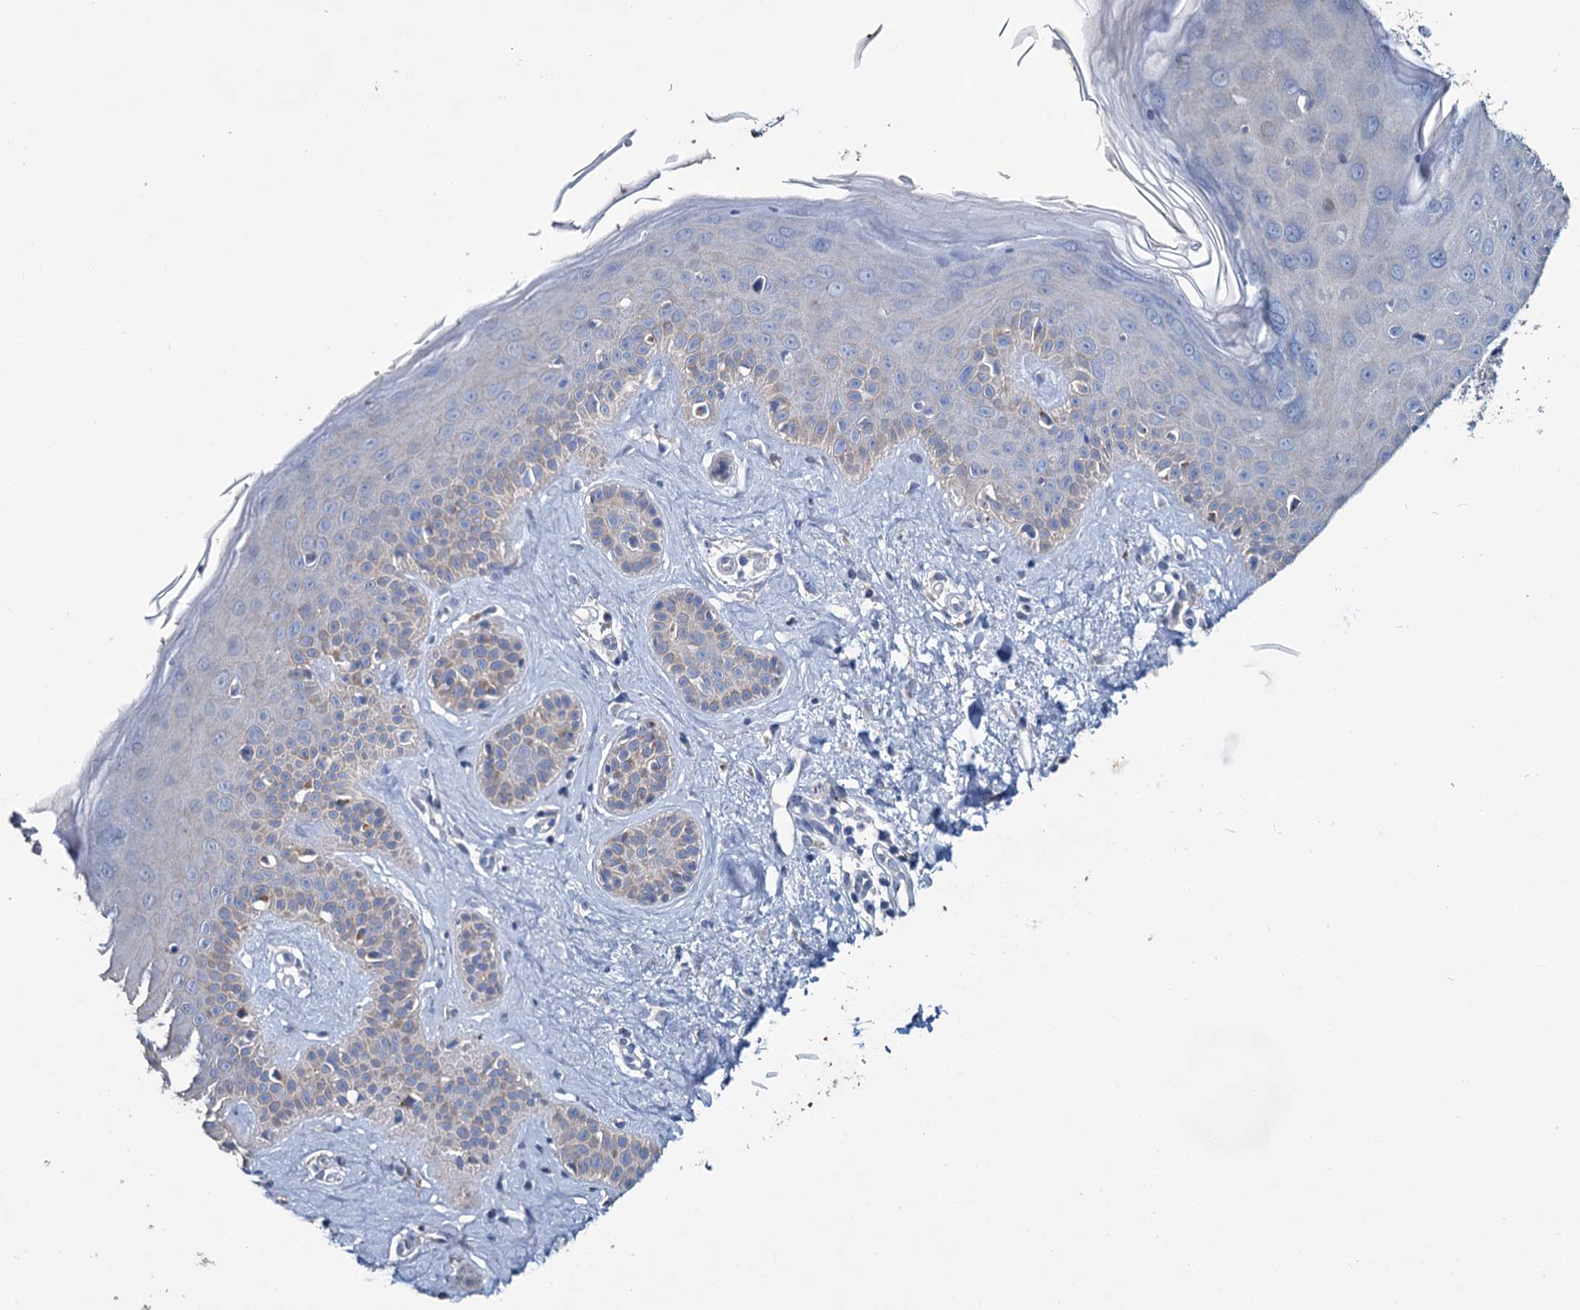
{"staining": {"intensity": "negative", "quantity": "none", "location": "none"}, "tissue": "skin", "cell_type": "Fibroblasts", "image_type": "normal", "snomed": [{"axis": "morphology", "description": "Normal tissue, NOS"}, {"axis": "topography", "description": "Skin"}], "caption": "Immunohistochemistry histopathology image of unremarkable skin: human skin stained with DAB (3,3'-diaminobenzidine) exhibits no significant protein positivity in fibroblasts. Brightfield microscopy of IHC stained with DAB (brown) and hematoxylin (blue), captured at high magnification.", "gene": "SNCB", "patient": {"sex": "female", "age": 58}}